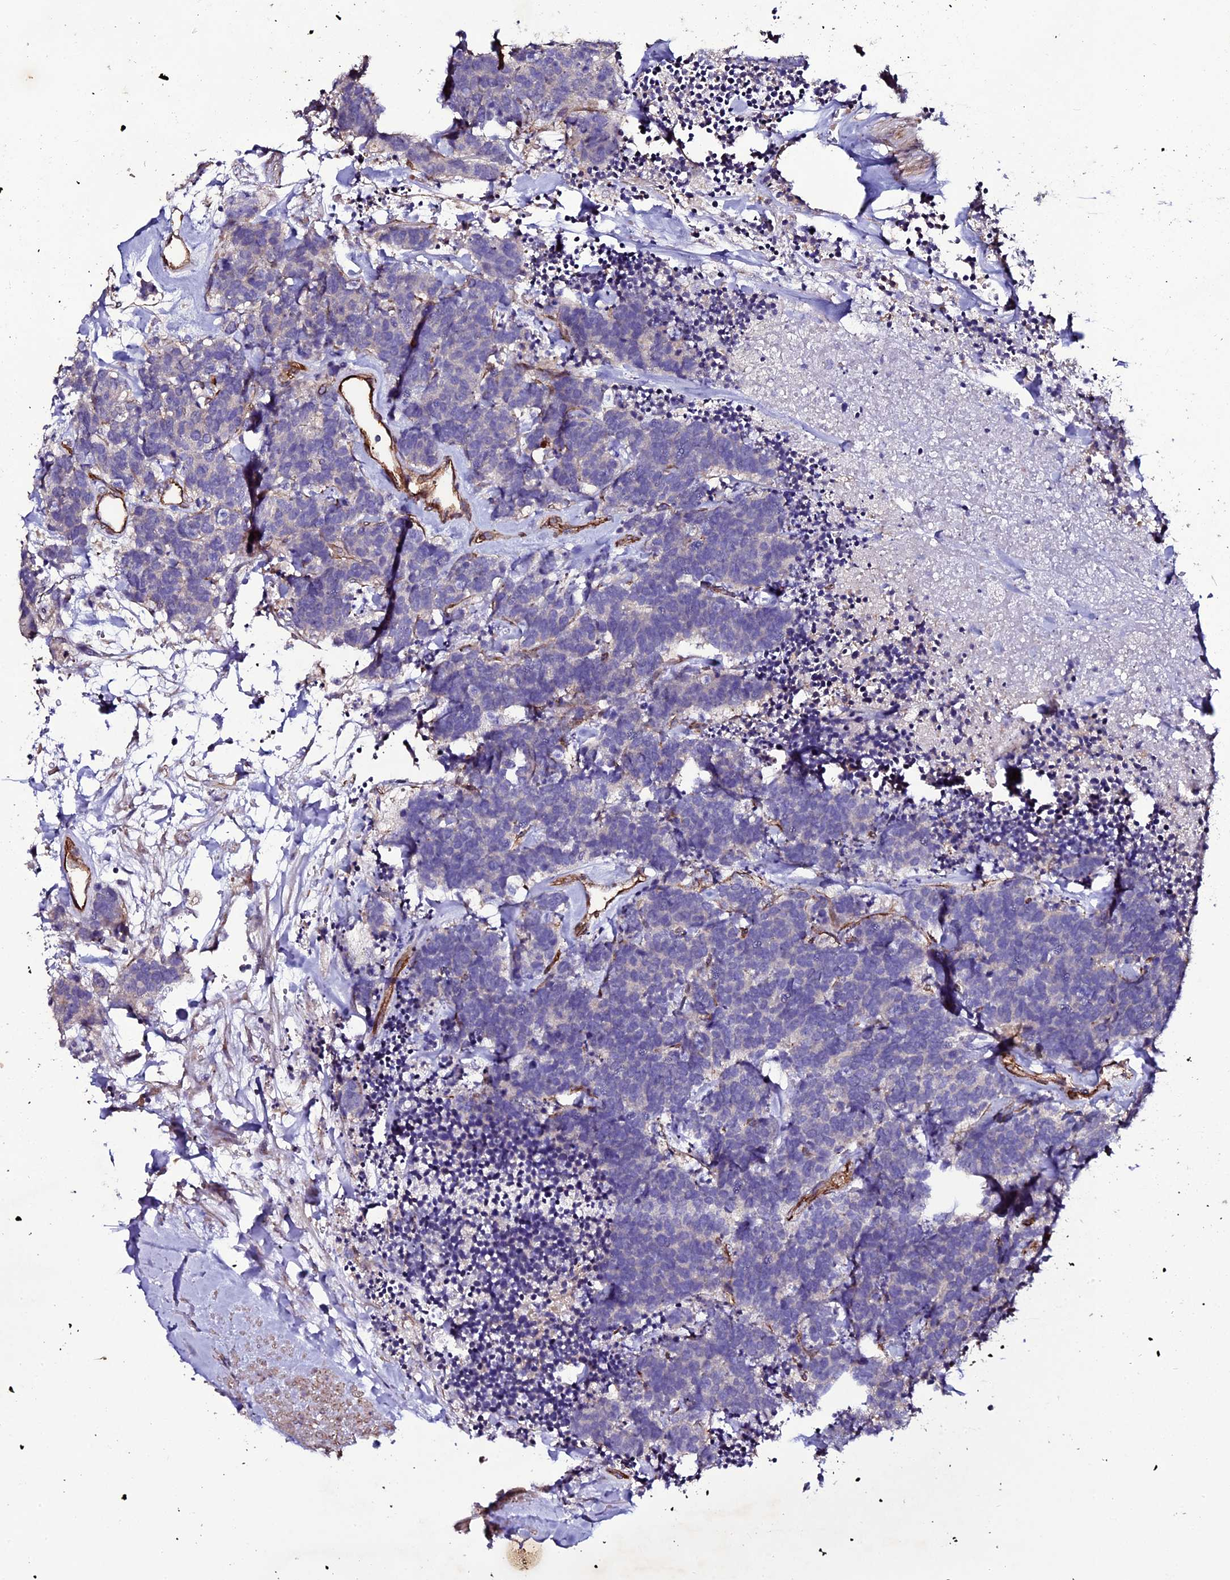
{"staining": {"intensity": "negative", "quantity": "none", "location": "none"}, "tissue": "carcinoid", "cell_type": "Tumor cells", "image_type": "cancer", "snomed": [{"axis": "morphology", "description": "Carcinoma, NOS"}, {"axis": "morphology", "description": "Carcinoid, malignant, NOS"}, {"axis": "topography", "description": "Urinary bladder"}], "caption": "Immunohistochemistry (IHC) of carcinoma shows no staining in tumor cells. (Brightfield microscopy of DAB (3,3'-diaminobenzidine) IHC at high magnification).", "gene": "MEX3C", "patient": {"sex": "male", "age": 57}}